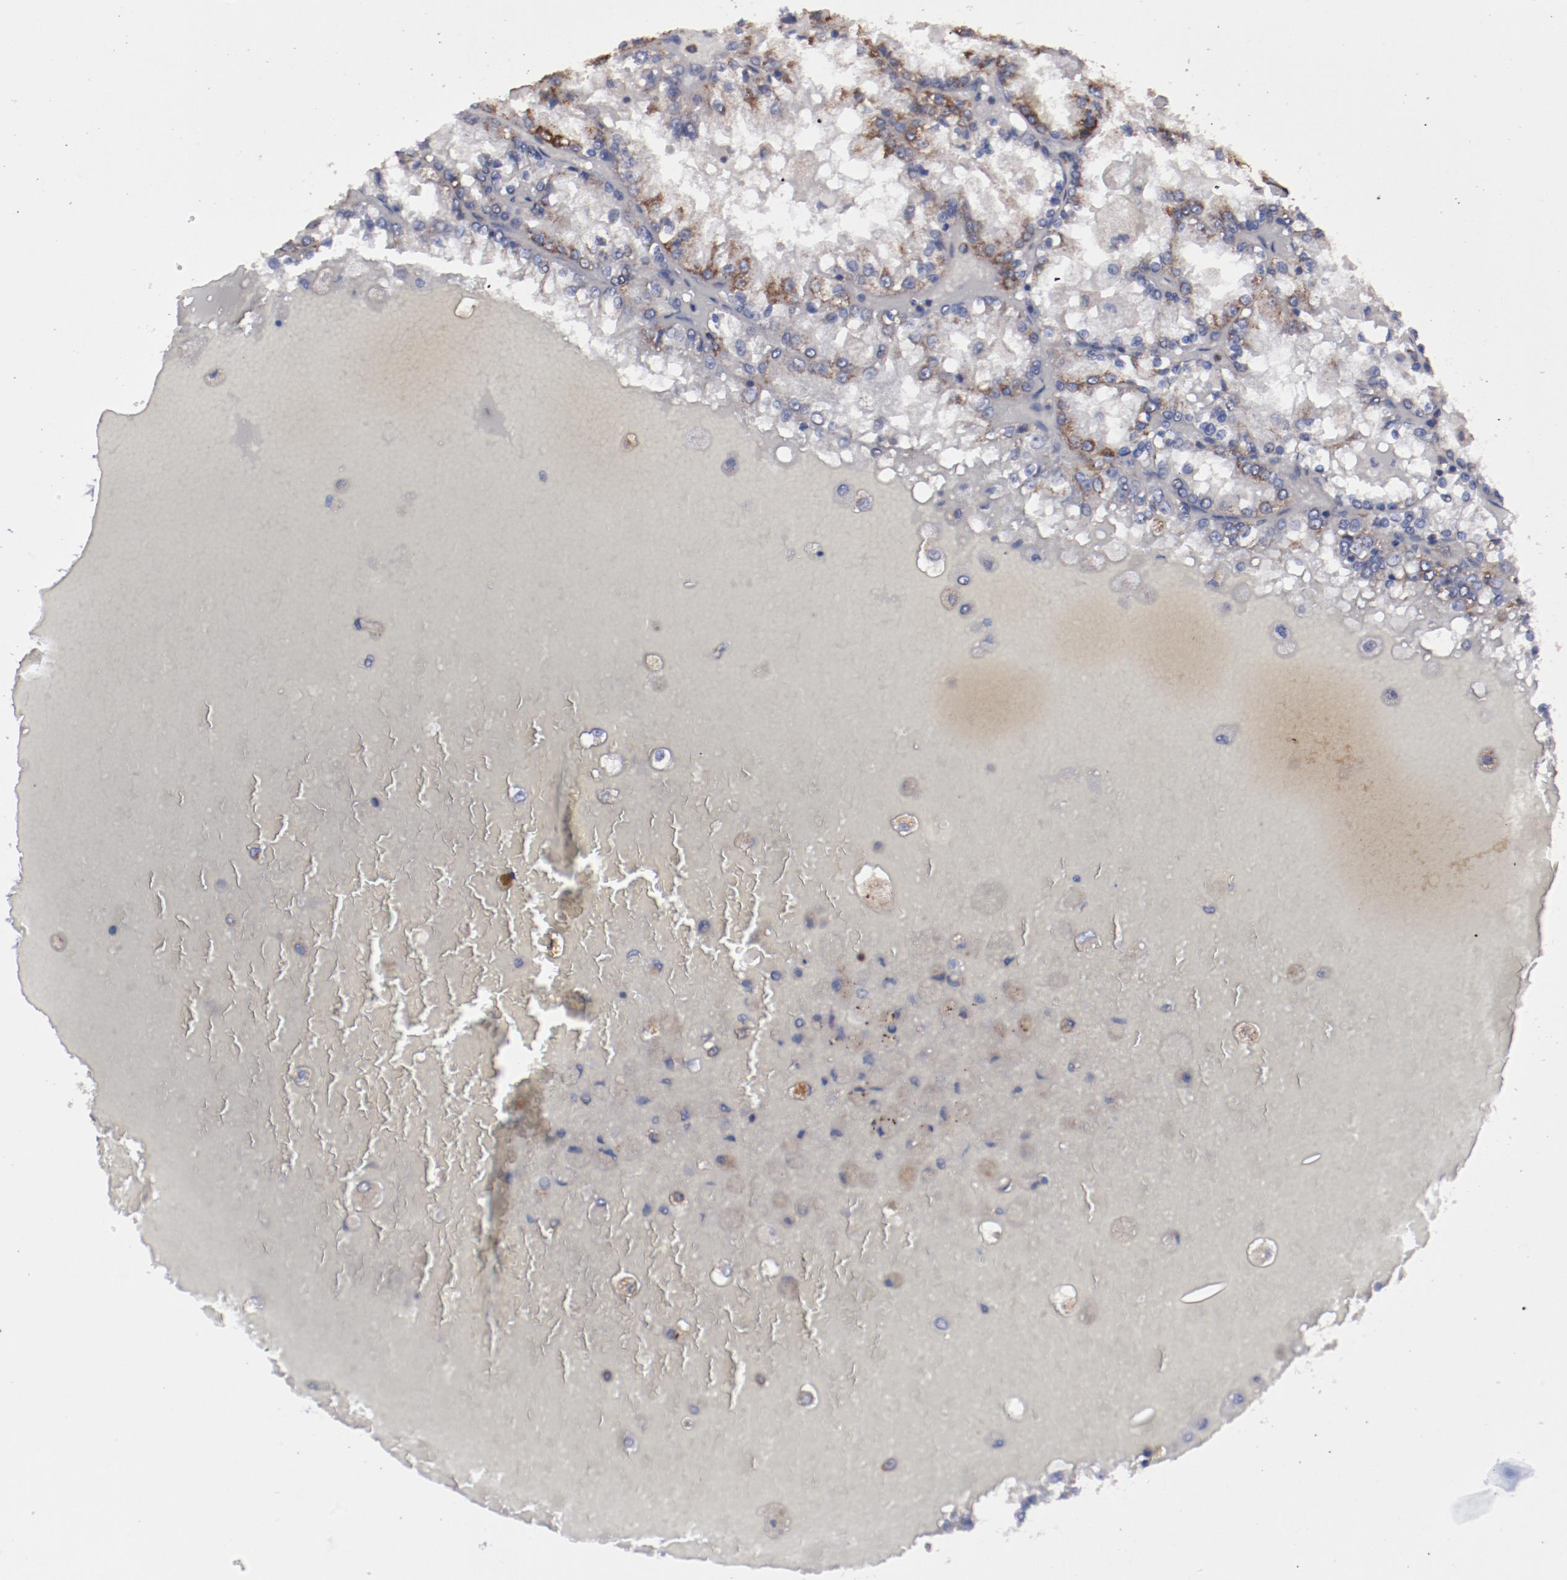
{"staining": {"intensity": "moderate", "quantity": "<25%", "location": "cytoplasmic/membranous"}, "tissue": "renal cancer", "cell_type": "Tumor cells", "image_type": "cancer", "snomed": [{"axis": "morphology", "description": "Adenocarcinoma, NOS"}, {"axis": "topography", "description": "Kidney"}], "caption": "Immunohistochemical staining of adenocarcinoma (renal) exhibits low levels of moderate cytoplasmic/membranous staining in about <25% of tumor cells.", "gene": "FGR", "patient": {"sex": "female", "age": 56}}